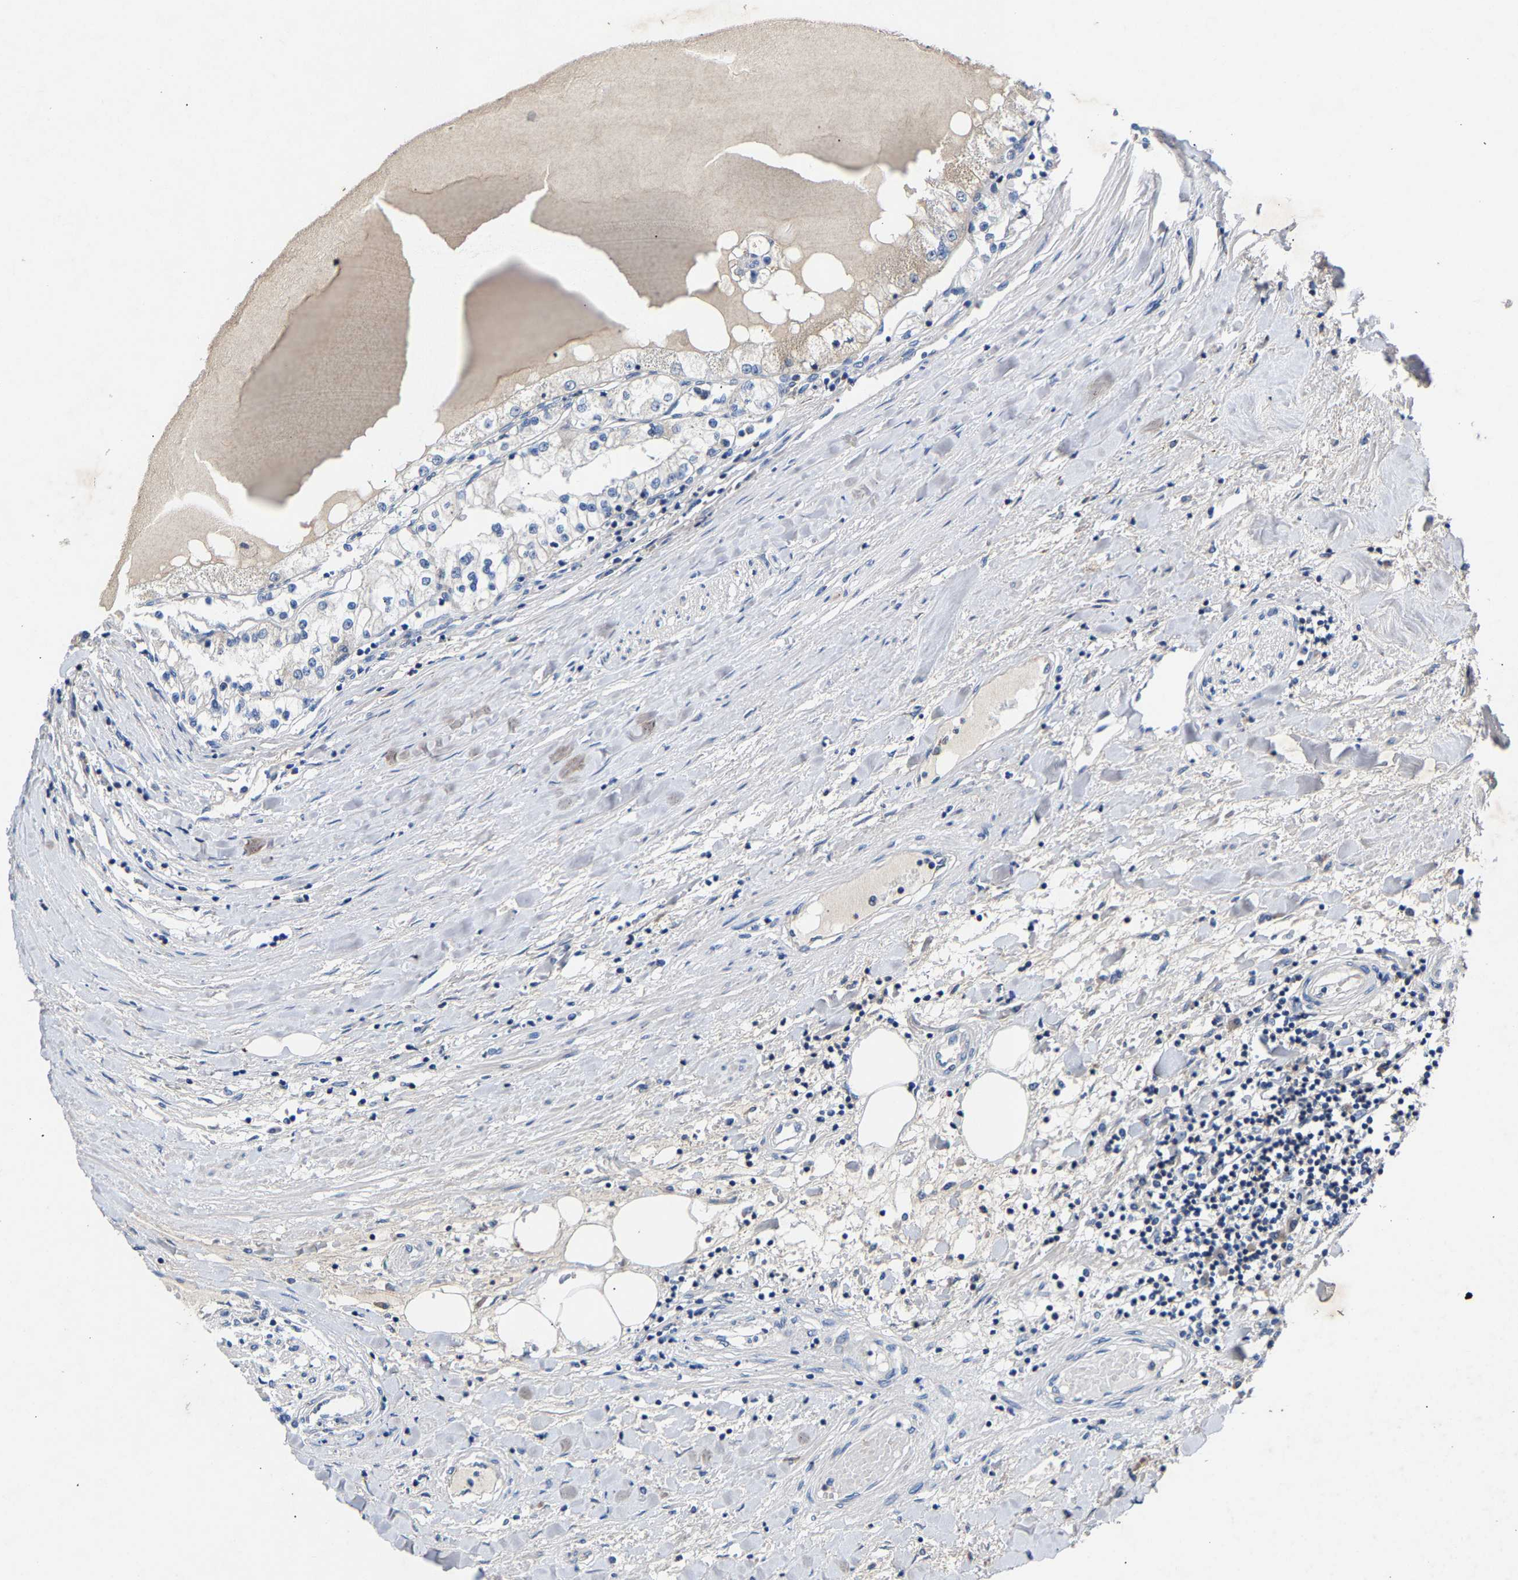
{"staining": {"intensity": "negative", "quantity": "none", "location": "none"}, "tissue": "renal cancer", "cell_type": "Tumor cells", "image_type": "cancer", "snomed": [{"axis": "morphology", "description": "Adenocarcinoma, NOS"}, {"axis": "topography", "description": "Kidney"}], "caption": "Tumor cells are negative for protein expression in human adenocarcinoma (renal).", "gene": "CCDC171", "patient": {"sex": "male", "age": 68}}